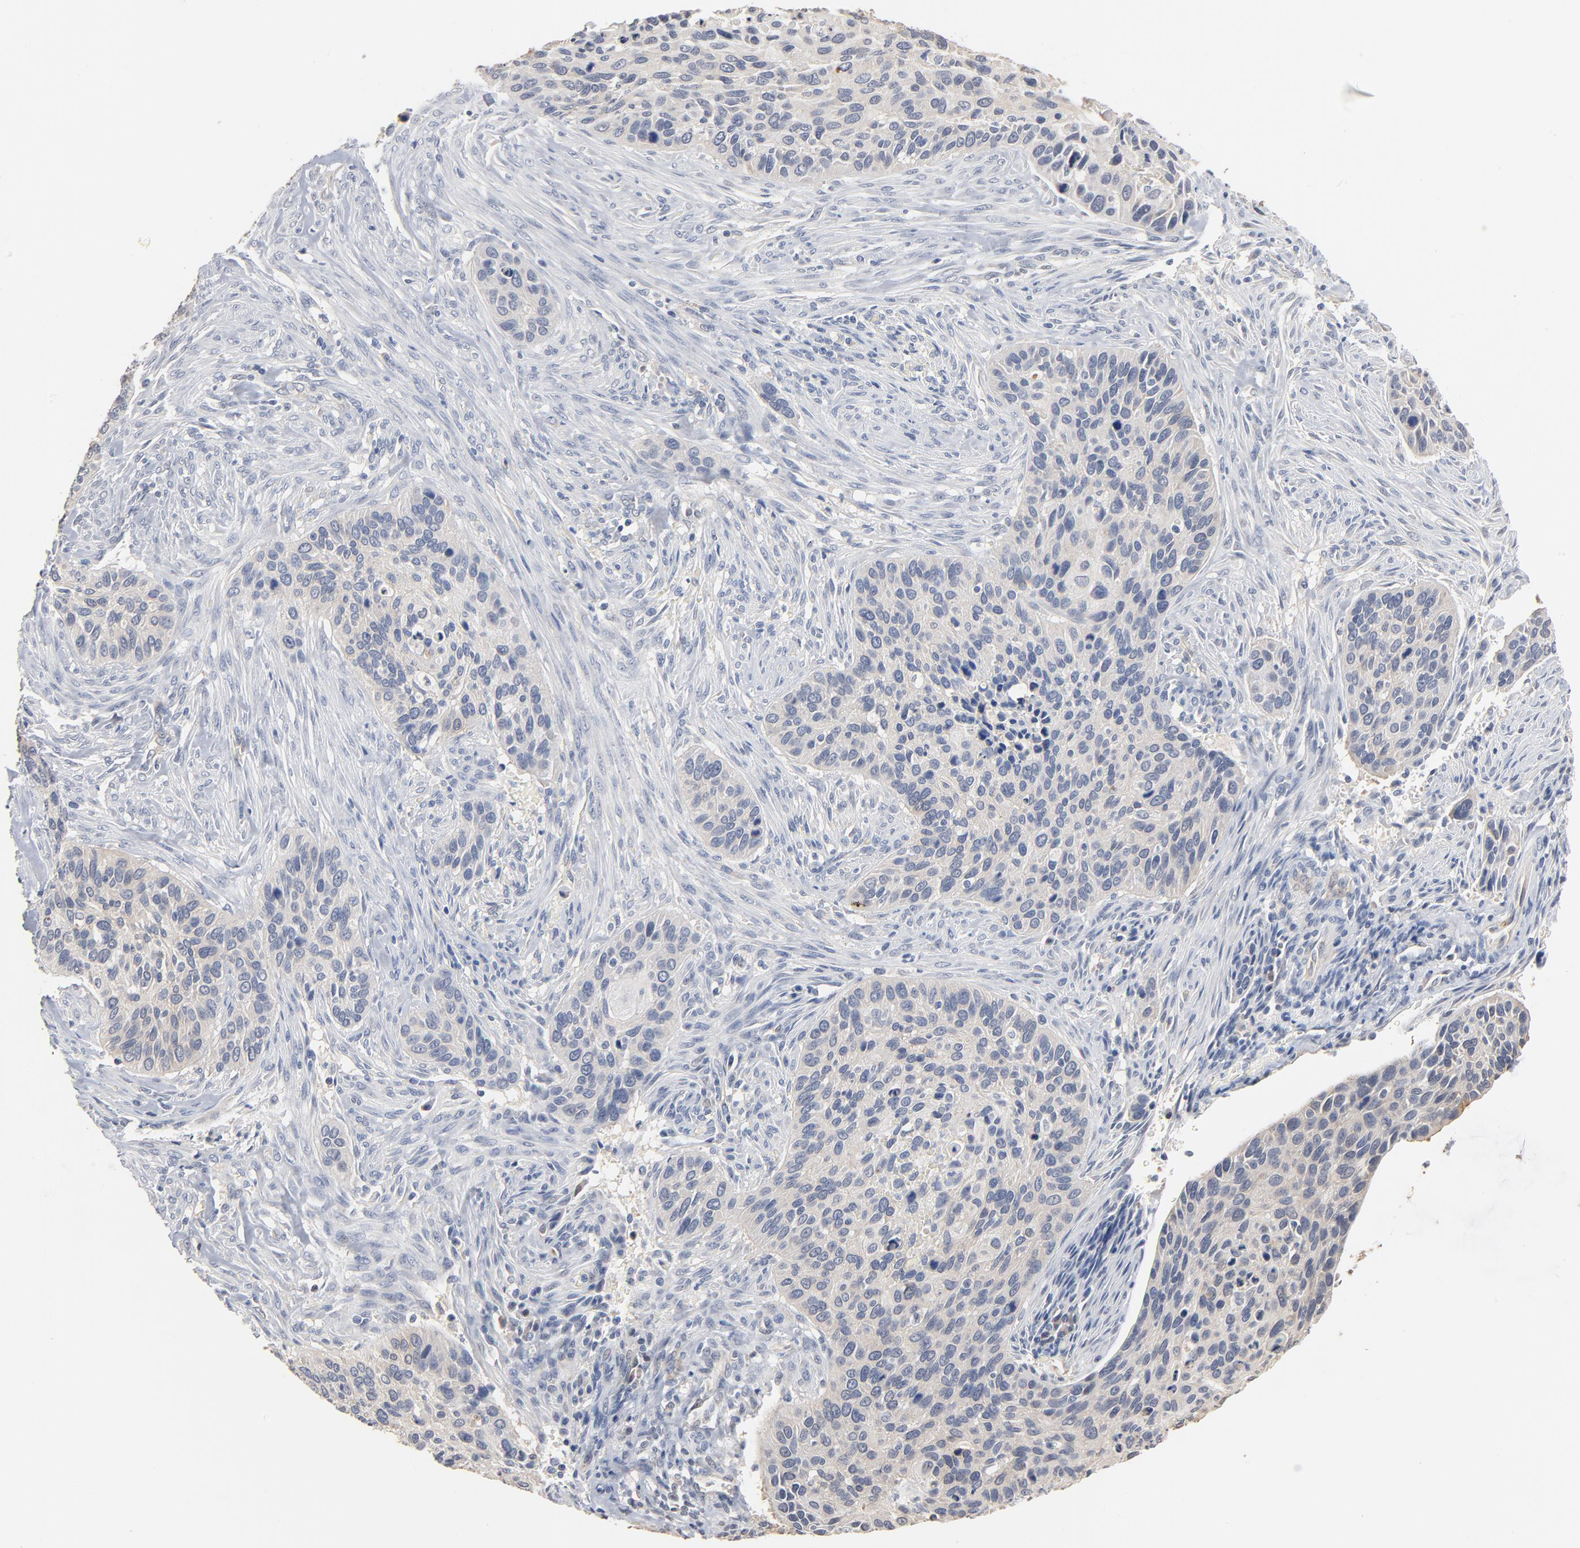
{"staining": {"intensity": "negative", "quantity": "none", "location": "none"}, "tissue": "cervical cancer", "cell_type": "Tumor cells", "image_type": "cancer", "snomed": [{"axis": "morphology", "description": "Adenocarcinoma, NOS"}, {"axis": "topography", "description": "Cervix"}], "caption": "Immunohistochemistry photomicrograph of cervical cancer stained for a protein (brown), which displays no positivity in tumor cells. Nuclei are stained in blue.", "gene": "EPCAM", "patient": {"sex": "female", "age": 29}}